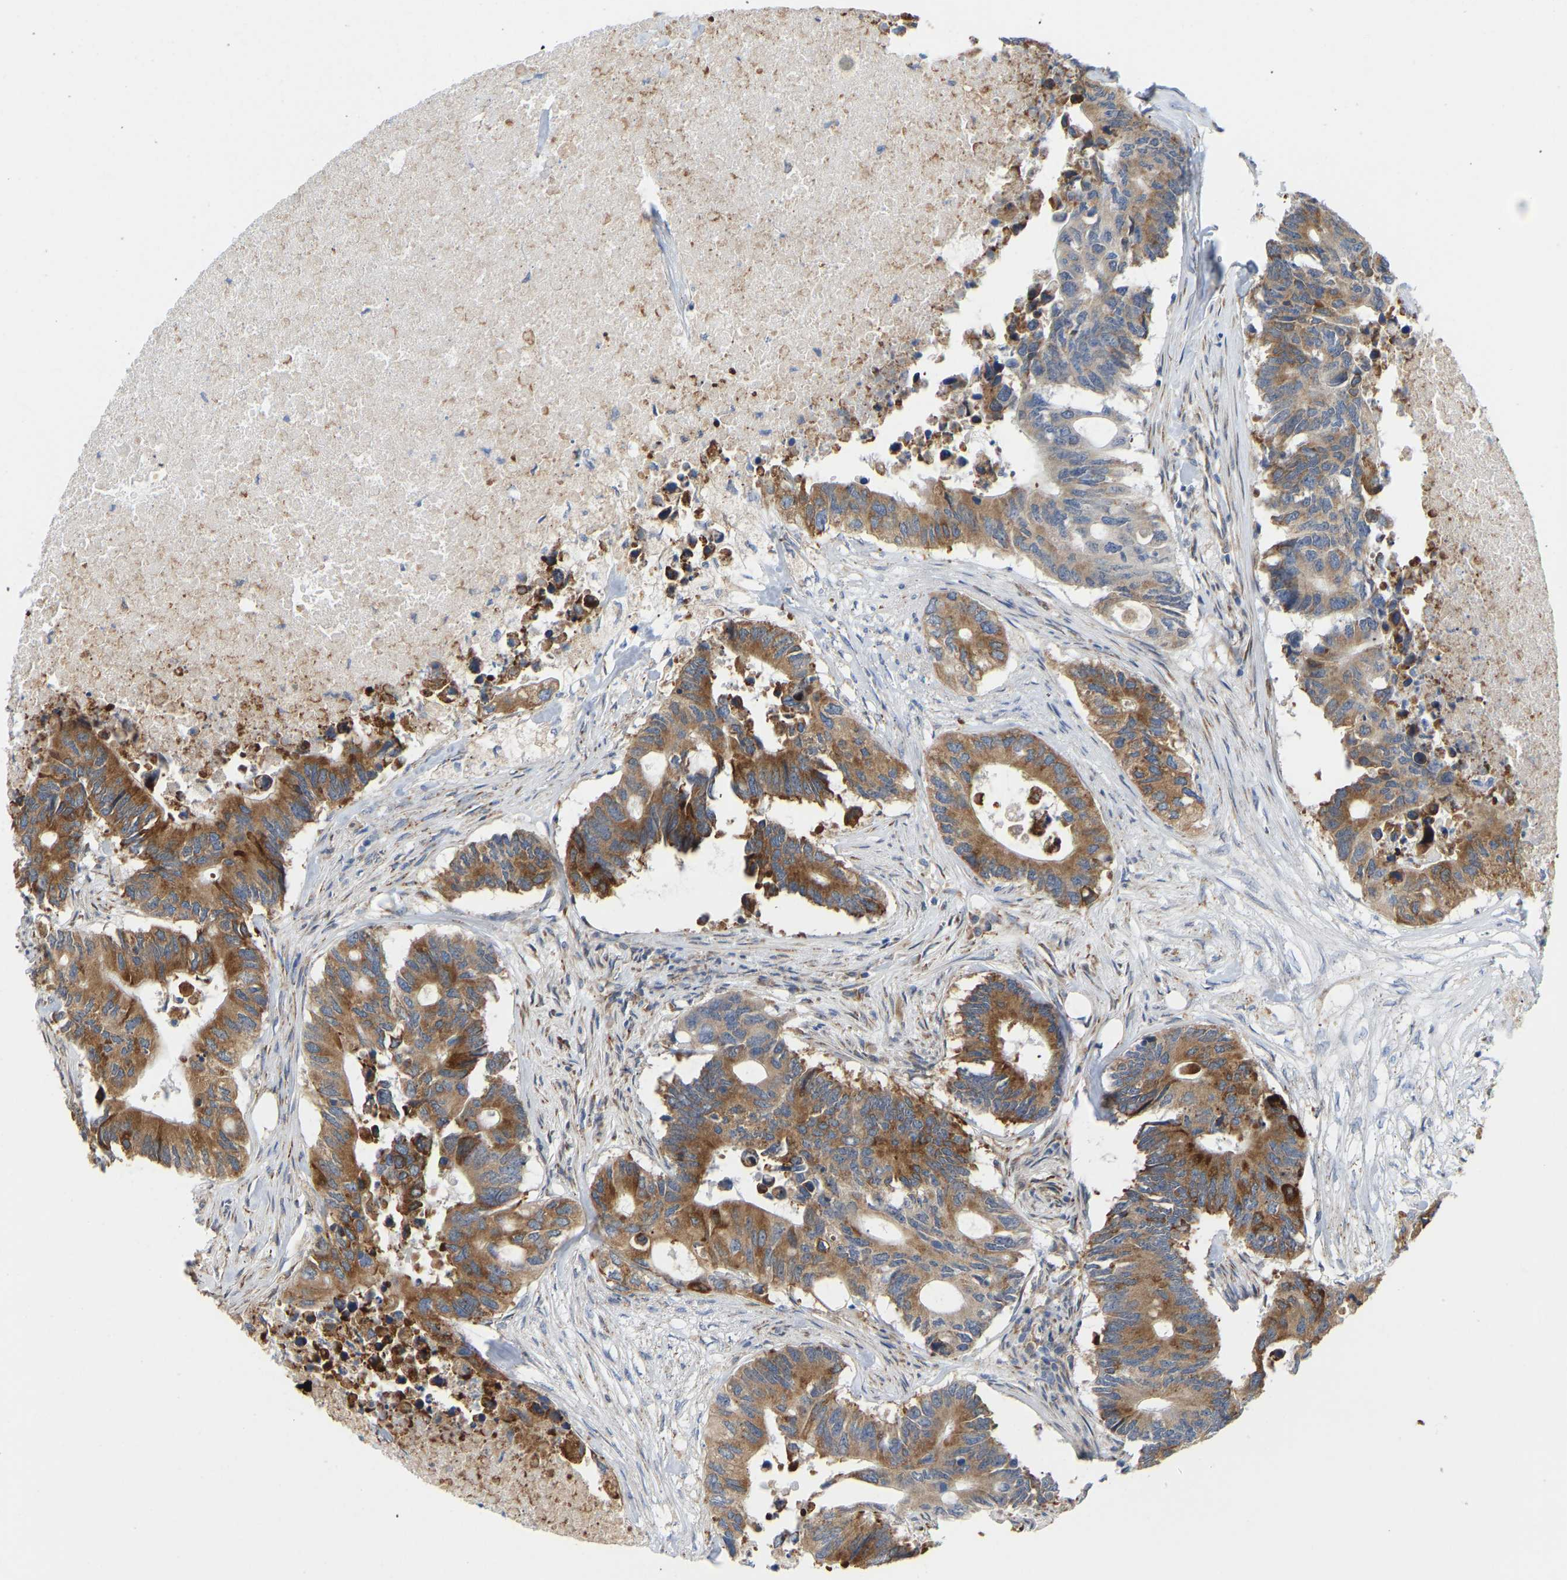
{"staining": {"intensity": "moderate", "quantity": ">75%", "location": "cytoplasmic/membranous"}, "tissue": "colorectal cancer", "cell_type": "Tumor cells", "image_type": "cancer", "snomed": [{"axis": "morphology", "description": "Adenocarcinoma, NOS"}, {"axis": "topography", "description": "Colon"}], "caption": "Immunohistochemistry (IHC) (DAB) staining of human colorectal adenocarcinoma reveals moderate cytoplasmic/membranous protein positivity in about >75% of tumor cells.", "gene": "BEND3", "patient": {"sex": "male", "age": 71}}